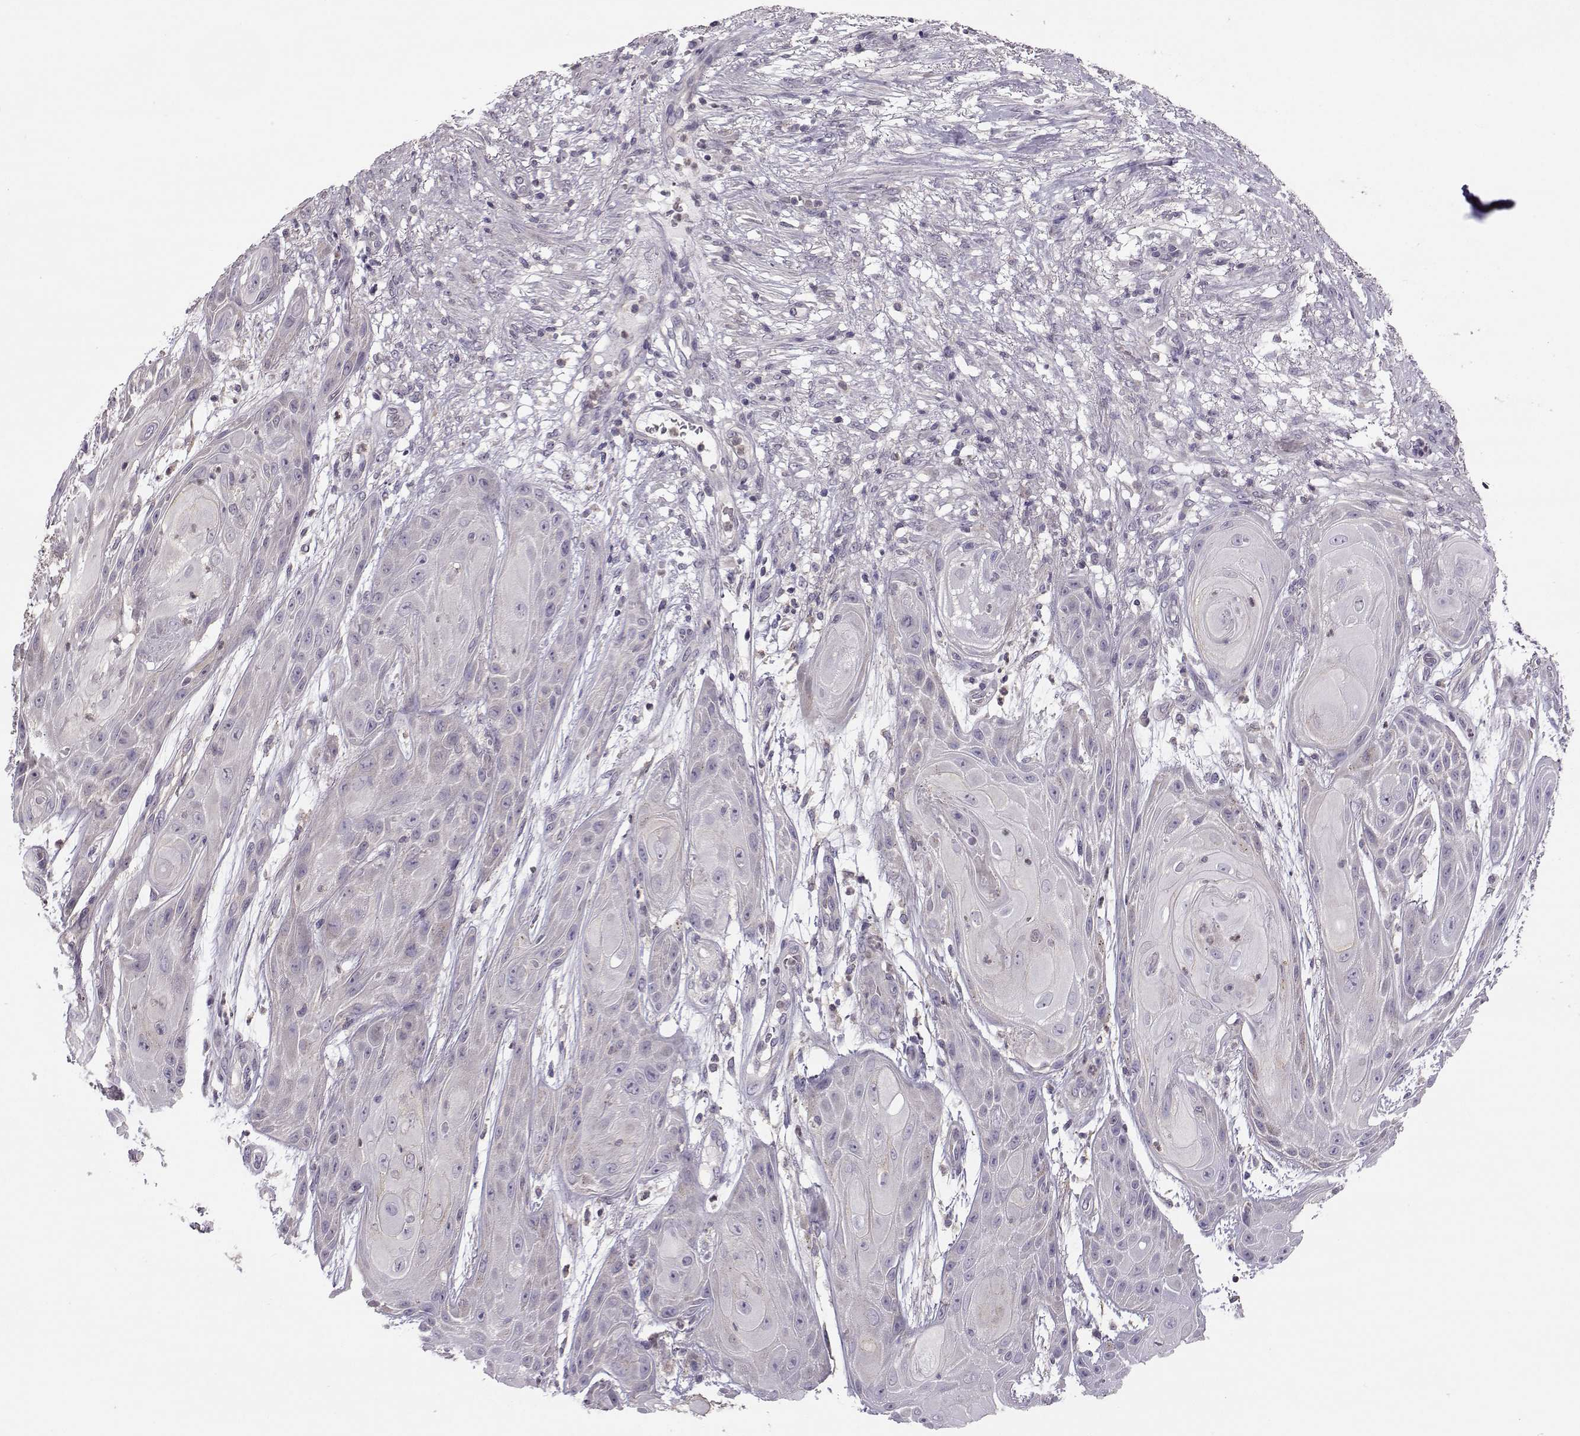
{"staining": {"intensity": "negative", "quantity": "none", "location": "none"}, "tissue": "skin cancer", "cell_type": "Tumor cells", "image_type": "cancer", "snomed": [{"axis": "morphology", "description": "Squamous cell carcinoma, NOS"}, {"axis": "topography", "description": "Skin"}], "caption": "The histopathology image shows no significant staining in tumor cells of skin squamous cell carcinoma.", "gene": "FCAMR", "patient": {"sex": "male", "age": 62}}